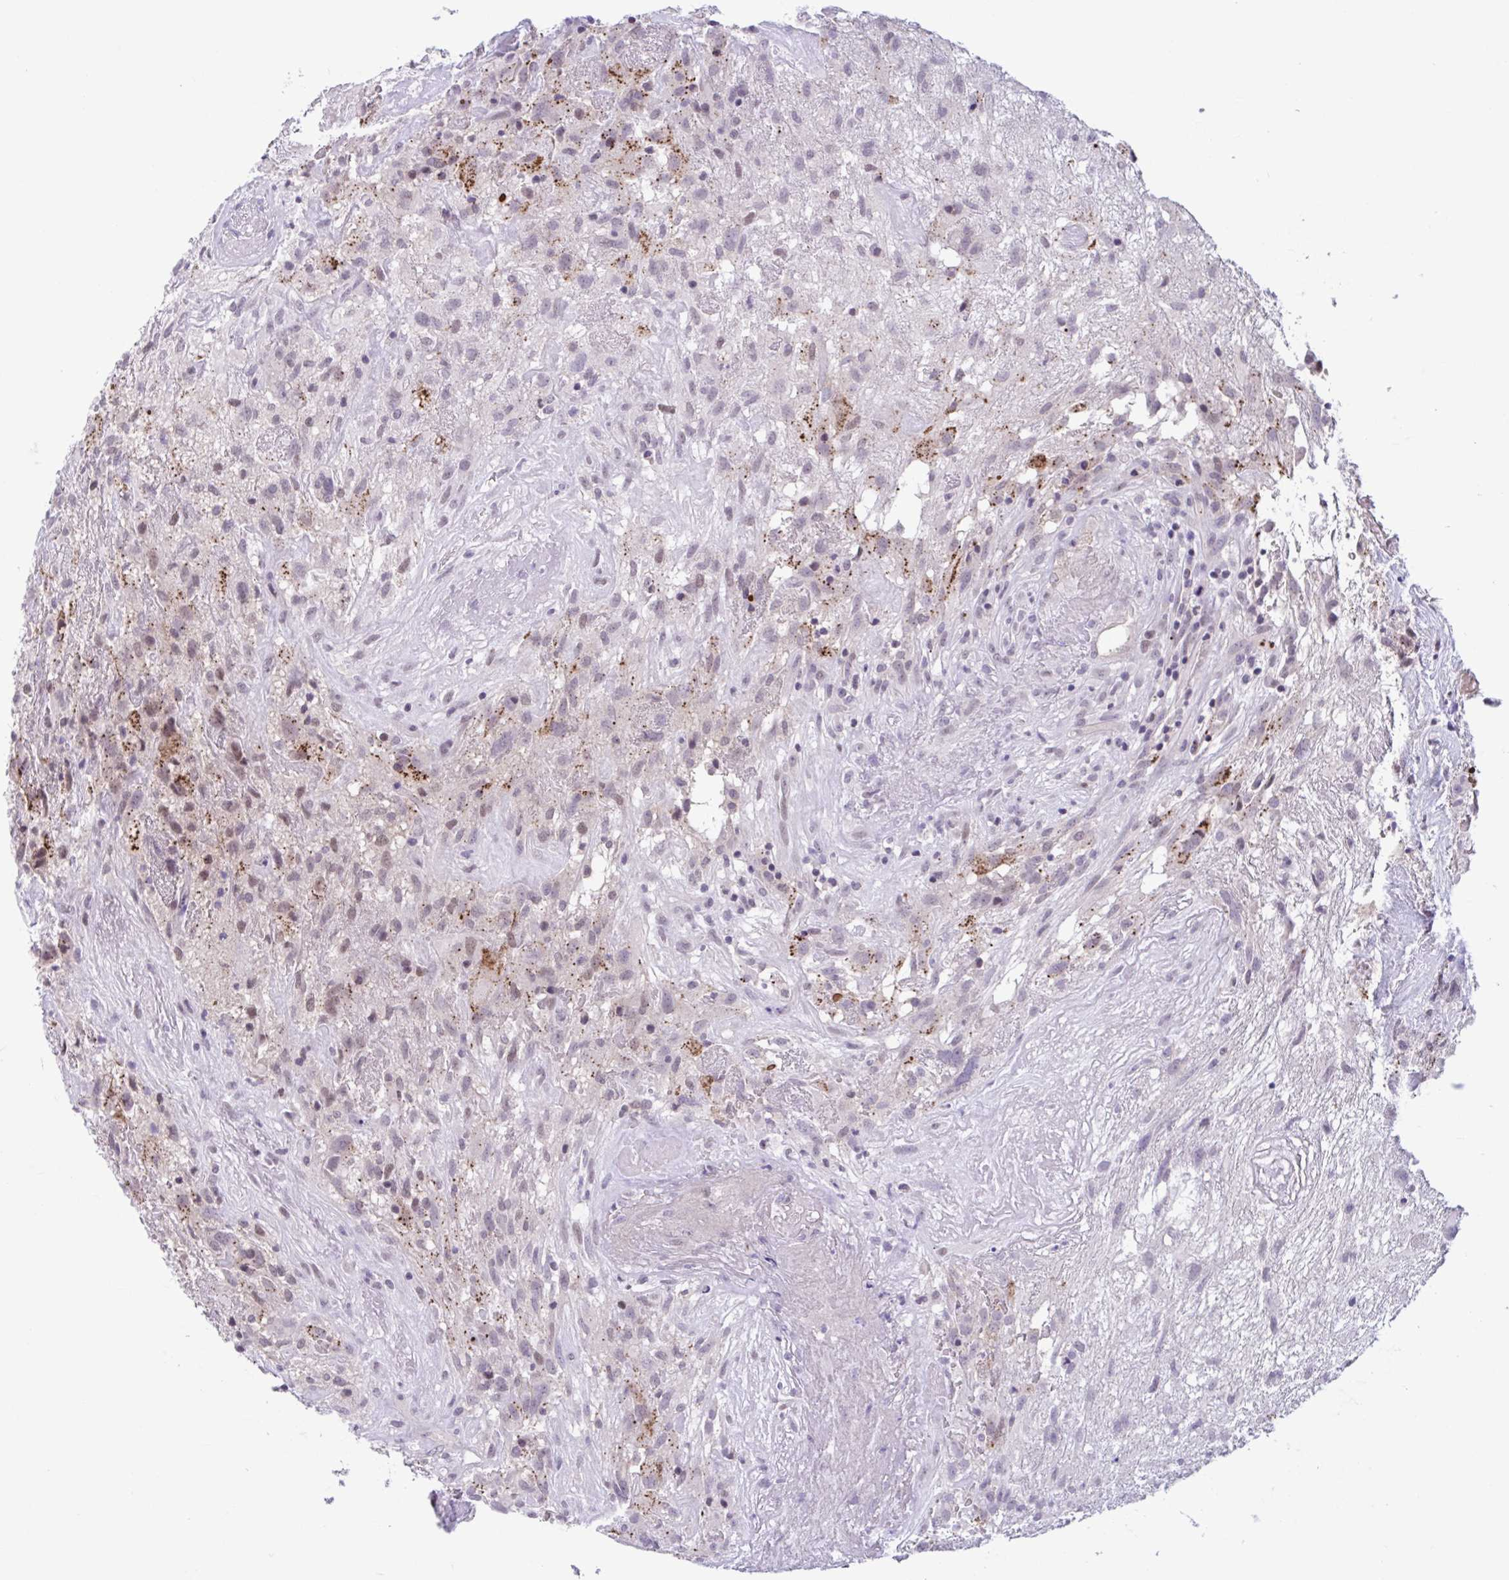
{"staining": {"intensity": "weak", "quantity": "<25%", "location": "nuclear"}, "tissue": "glioma", "cell_type": "Tumor cells", "image_type": "cancer", "snomed": [{"axis": "morphology", "description": "Glioma, malignant, High grade"}, {"axis": "topography", "description": "Brain"}], "caption": "Tumor cells show no significant expression in glioma. The staining is performed using DAB brown chromogen with nuclei counter-stained in using hematoxylin.", "gene": "TTC7B", "patient": {"sex": "male", "age": 46}}